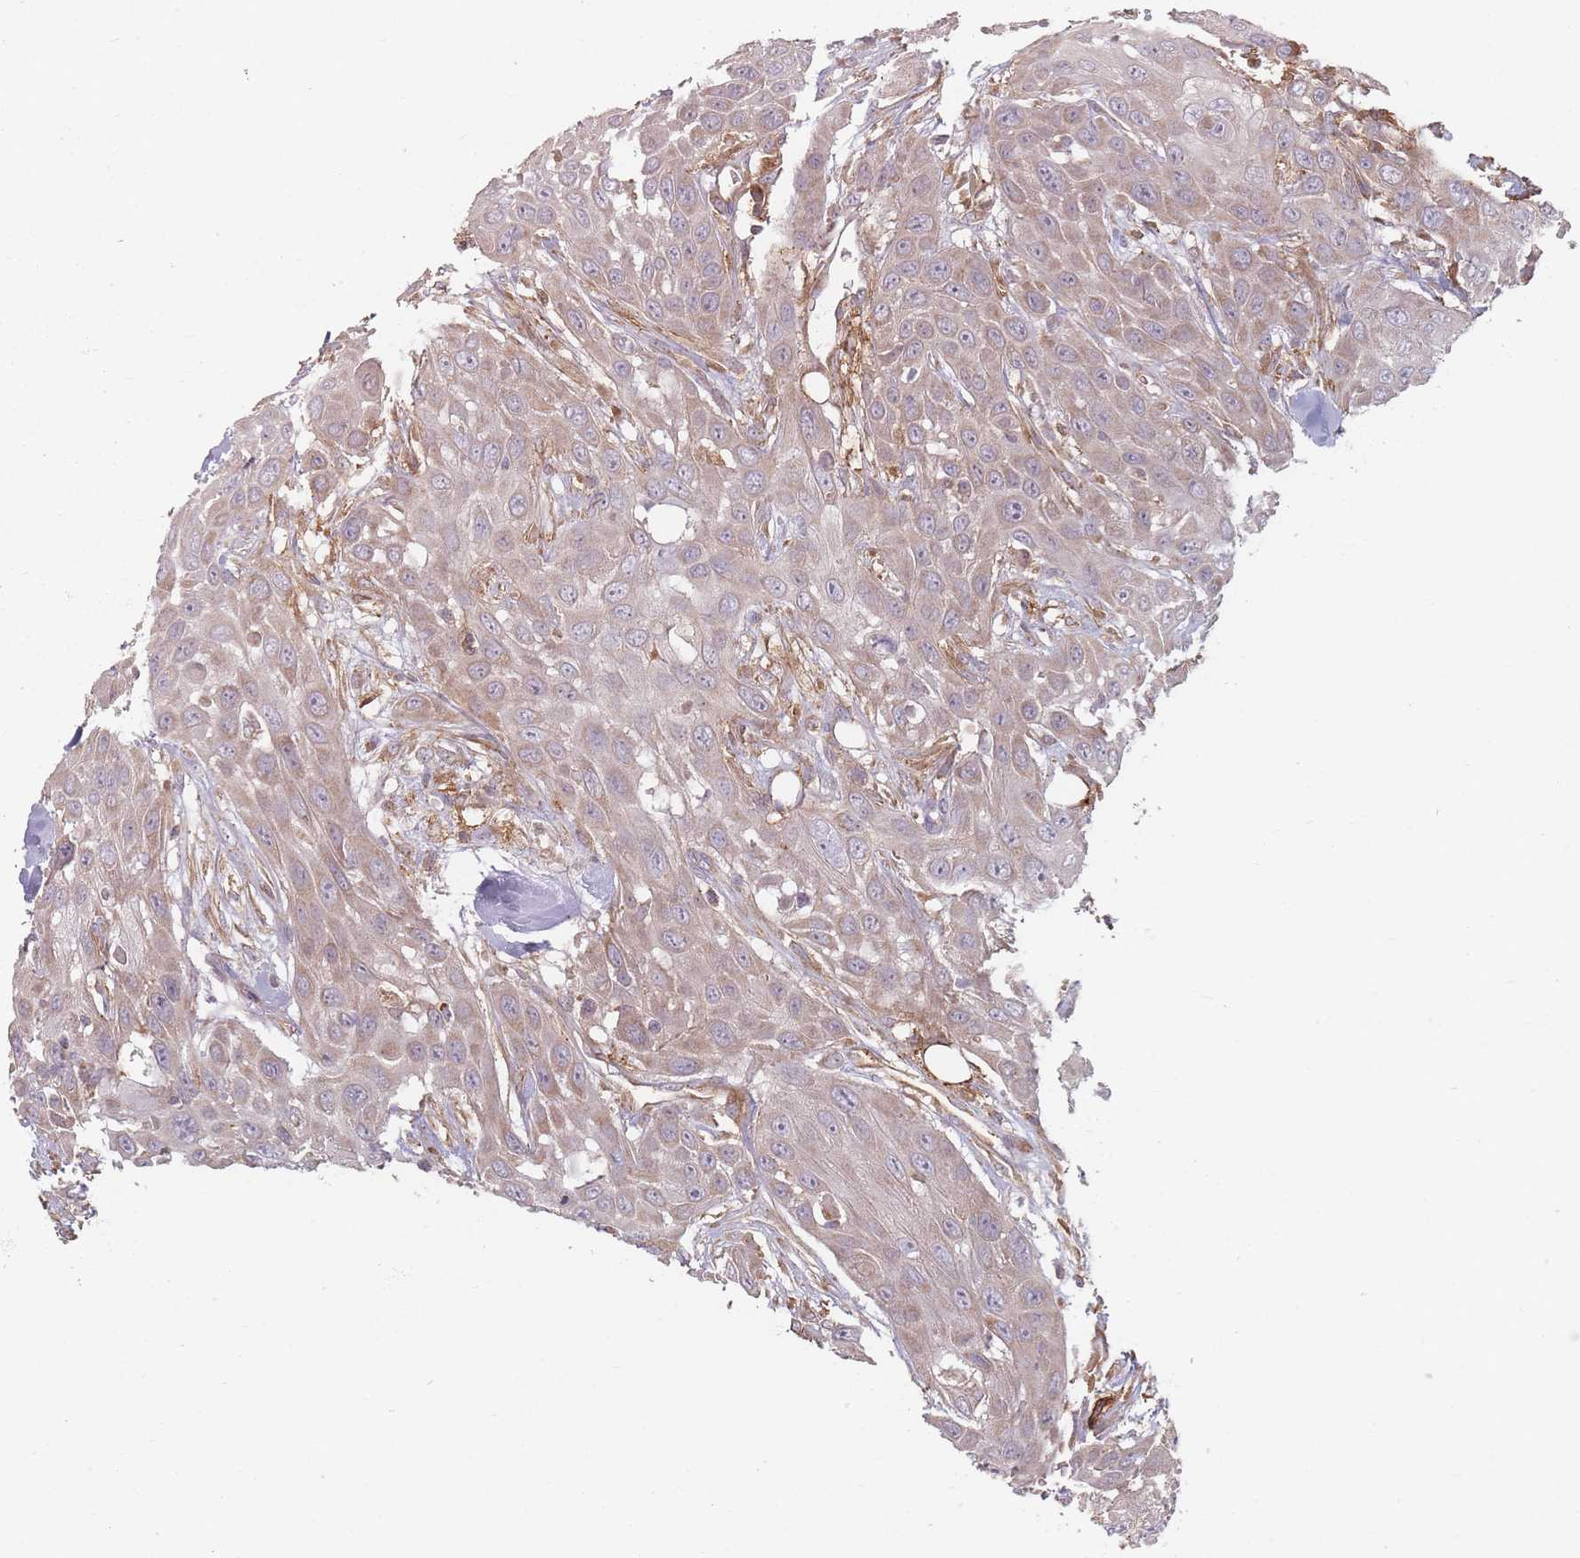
{"staining": {"intensity": "weak", "quantity": "25%-75%", "location": "cytoplasmic/membranous"}, "tissue": "head and neck cancer", "cell_type": "Tumor cells", "image_type": "cancer", "snomed": [{"axis": "morphology", "description": "Squamous cell carcinoma, NOS"}, {"axis": "topography", "description": "Head-Neck"}], "caption": "Protein staining by immunohistochemistry exhibits weak cytoplasmic/membranous expression in approximately 25%-75% of tumor cells in head and neck cancer.", "gene": "MRPS6", "patient": {"sex": "male", "age": 81}}